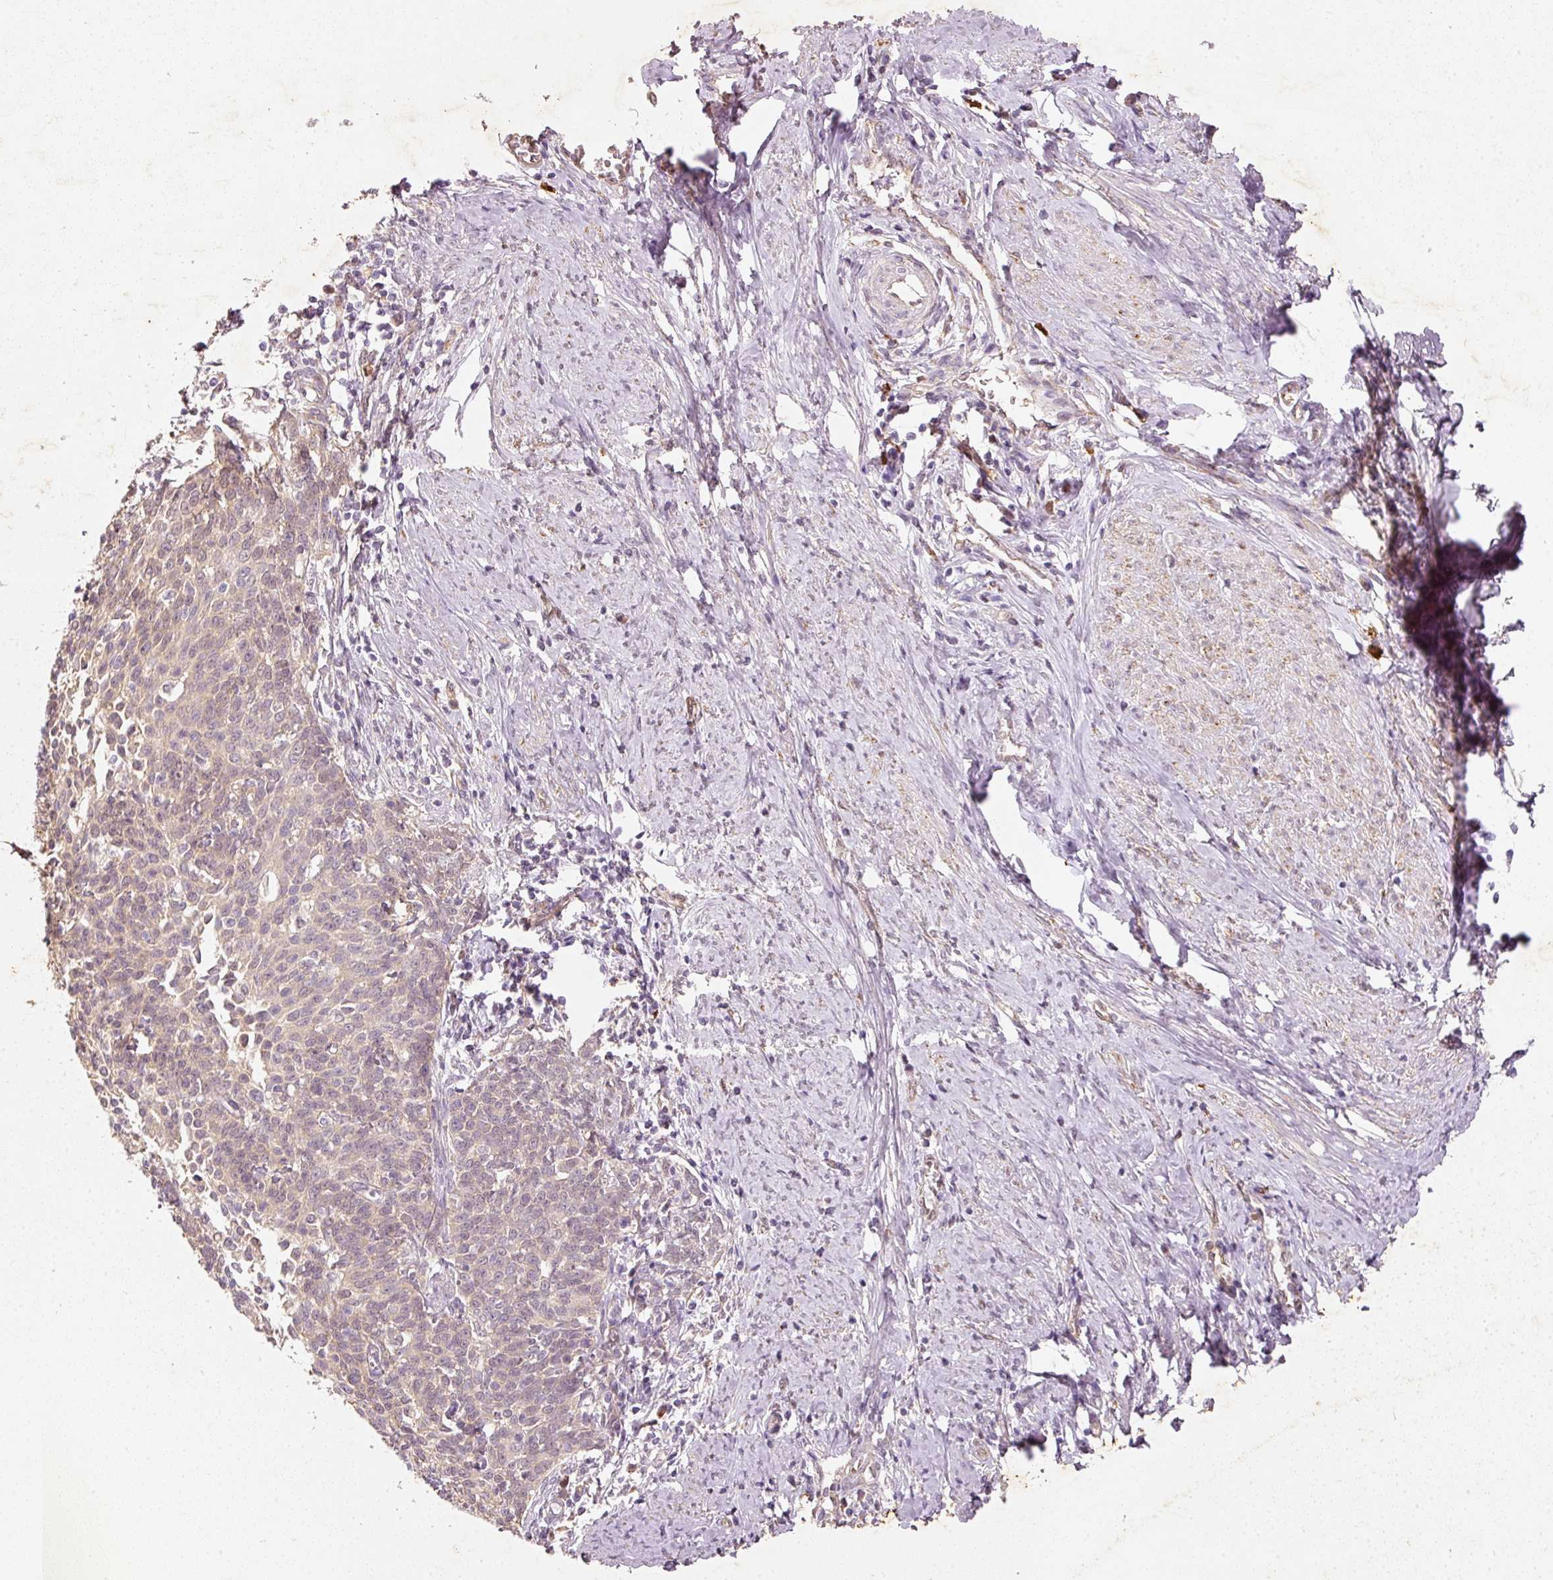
{"staining": {"intensity": "weak", "quantity": ">75%", "location": "cytoplasmic/membranous"}, "tissue": "cervical cancer", "cell_type": "Tumor cells", "image_type": "cancer", "snomed": [{"axis": "morphology", "description": "Squamous cell carcinoma, NOS"}, {"axis": "topography", "description": "Cervix"}], "caption": "Immunohistochemistry (IHC) image of cervical cancer stained for a protein (brown), which displays low levels of weak cytoplasmic/membranous staining in about >75% of tumor cells.", "gene": "RGL2", "patient": {"sex": "female", "age": 39}}